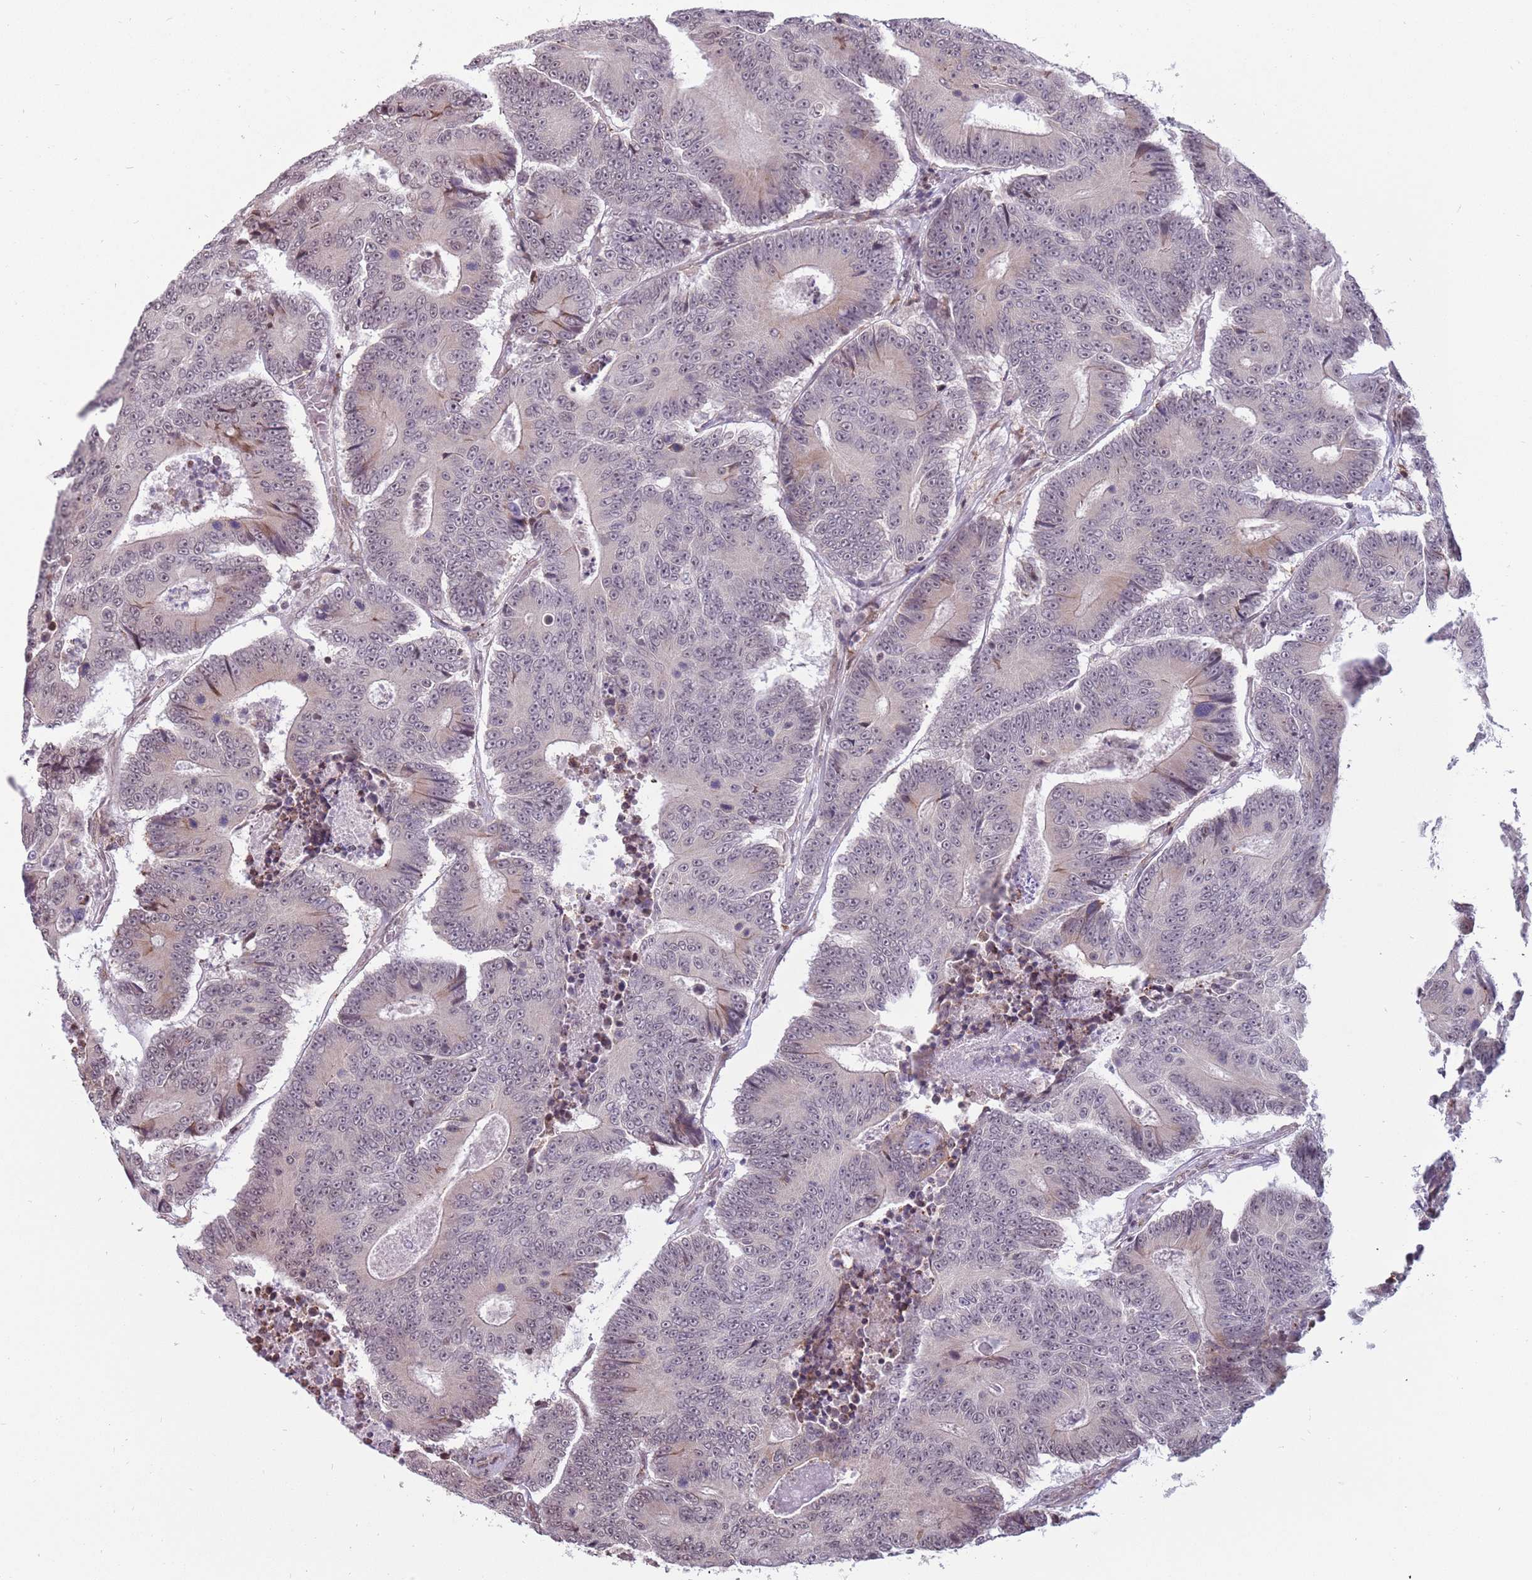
{"staining": {"intensity": "weak", "quantity": "25%-75%", "location": "cytoplasmic/membranous"}, "tissue": "colorectal cancer", "cell_type": "Tumor cells", "image_type": "cancer", "snomed": [{"axis": "morphology", "description": "Adenocarcinoma, NOS"}, {"axis": "topography", "description": "Colon"}], "caption": "Immunohistochemical staining of colorectal cancer demonstrates low levels of weak cytoplasmic/membranous protein expression in approximately 25%-75% of tumor cells.", "gene": "BARD1", "patient": {"sex": "male", "age": 83}}